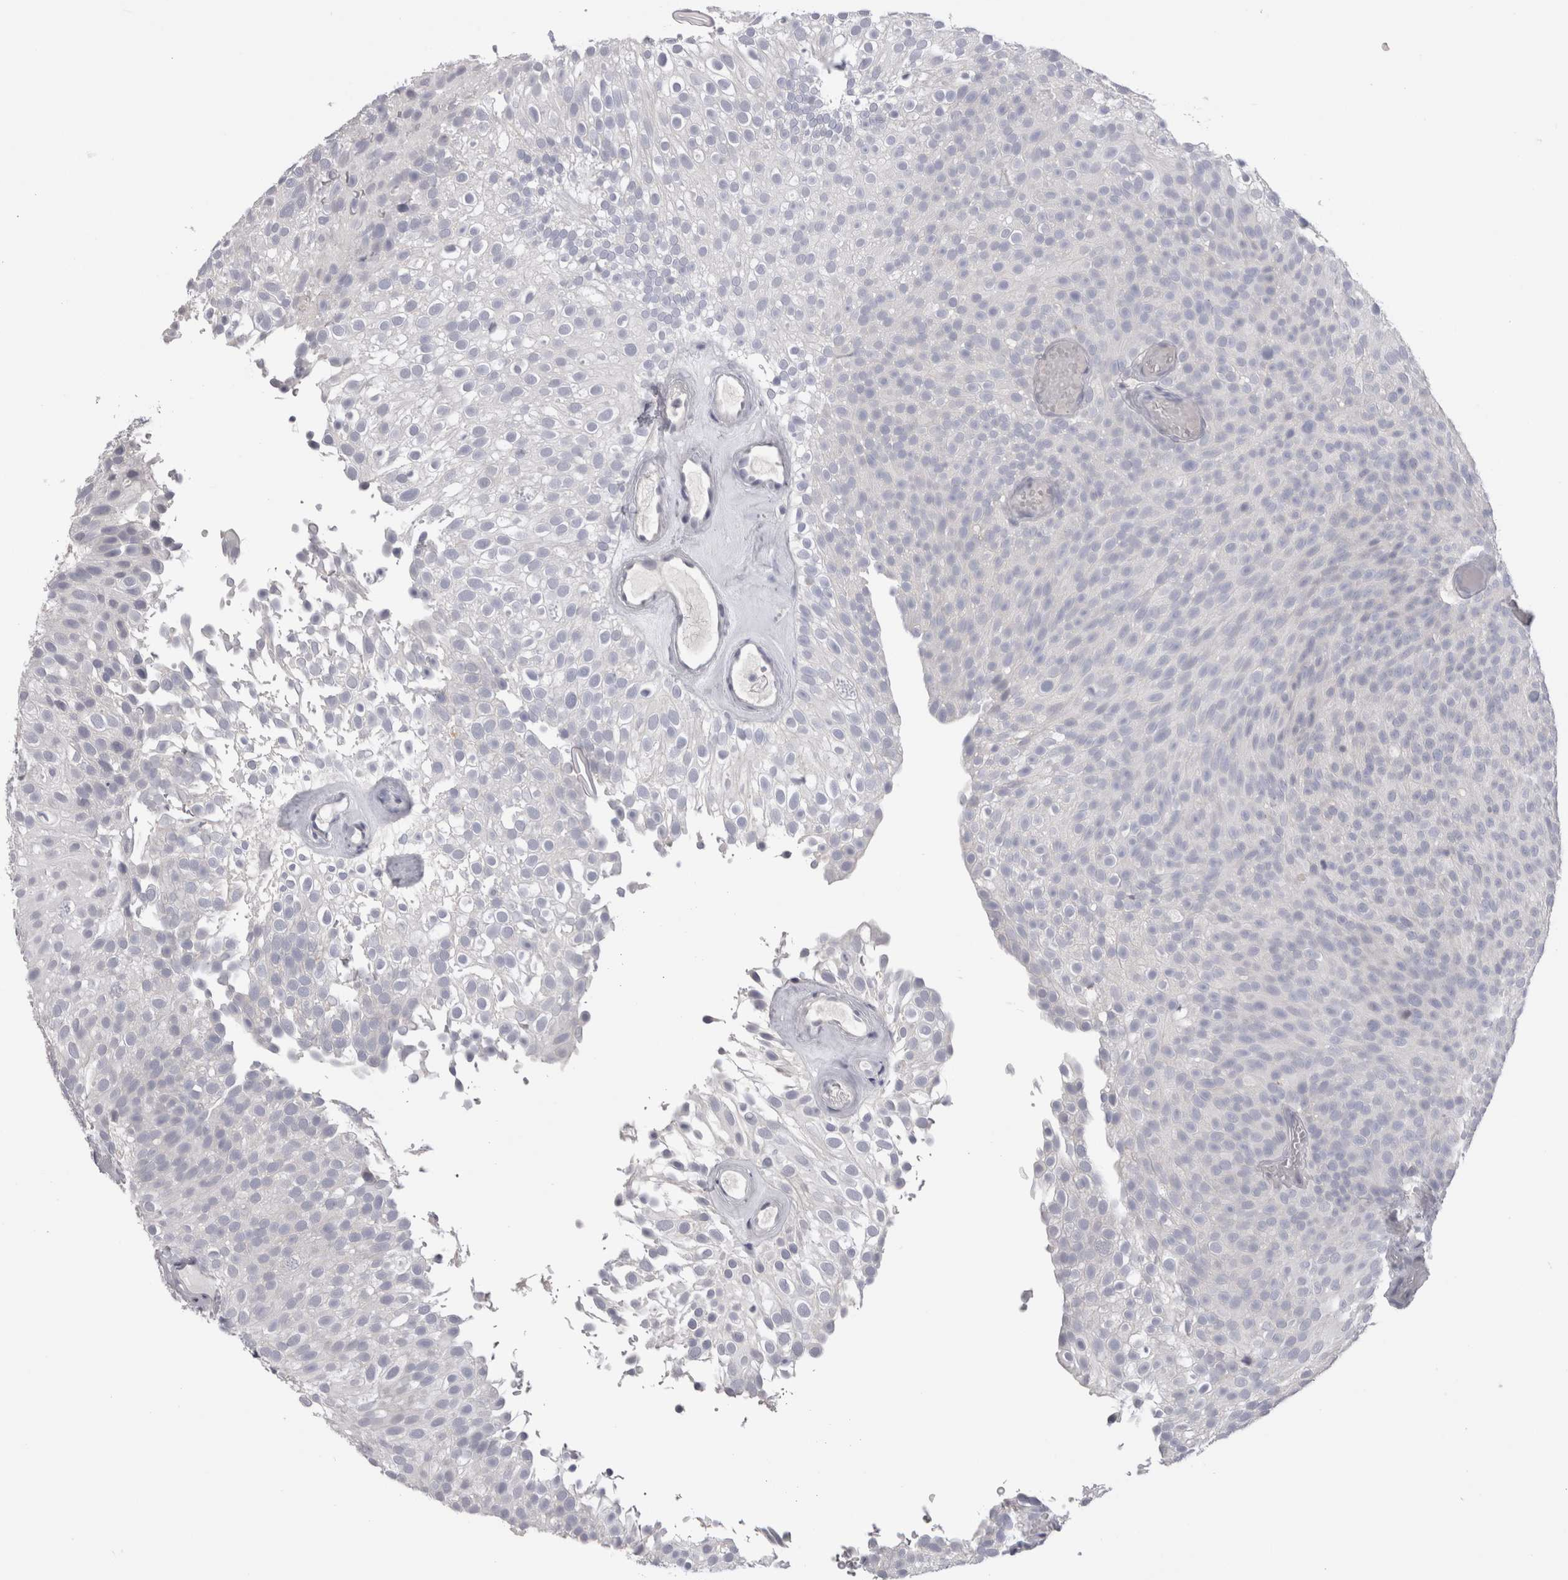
{"staining": {"intensity": "negative", "quantity": "none", "location": "none"}, "tissue": "urothelial cancer", "cell_type": "Tumor cells", "image_type": "cancer", "snomed": [{"axis": "morphology", "description": "Urothelial carcinoma, Low grade"}, {"axis": "topography", "description": "Urinary bladder"}], "caption": "Immunohistochemistry (IHC) photomicrograph of neoplastic tissue: urothelial cancer stained with DAB (3,3'-diaminobenzidine) reveals no significant protein staining in tumor cells. Nuclei are stained in blue.", "gene": "SUCNR1", "patient": {"sex": "male", "age": 78}}